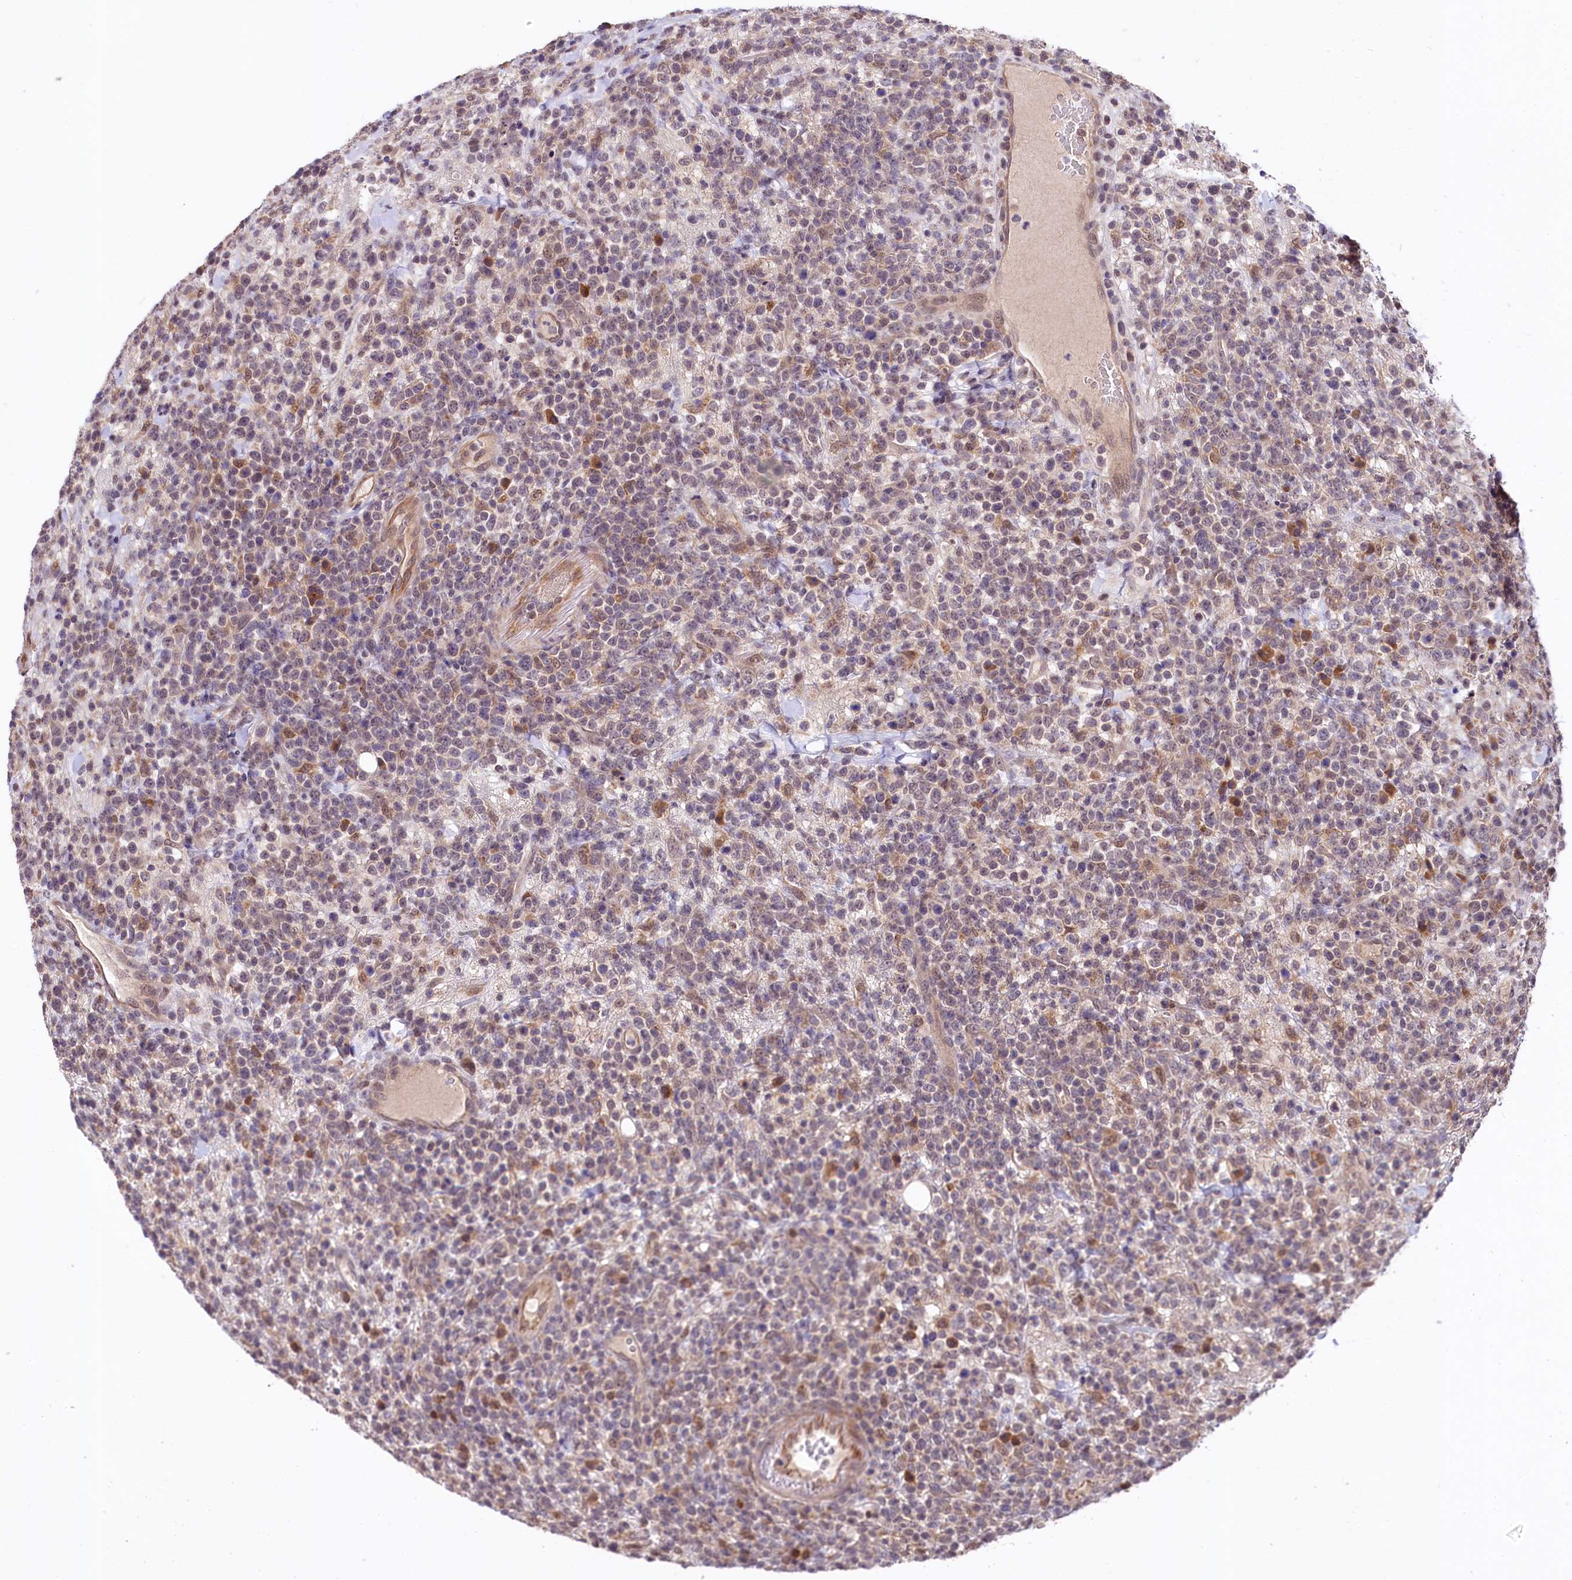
{"staining": {"intensity": "weak", "quantity": "<25%", "location": "nuclear"}, "tissue": "lymphoma", "cell_type": "Tumor cells", "image_type": "cancer", "snomed": [{"axis": "morphology", "description": "Malignant lymphoma, non-Hodgkin's type, High grade"}, {"axis": "topography", "description": "Colon"}], "caption": "A high-resolution histopathology image shows immunohistochemistry staining of malignant lymphoma, non-Hodgkin's type (high-grade), which reveals no significant expression in tumor cells. Brightfield microscopy of immunohistochemistry stained with DAB (brown) and hematoxylin (blue), captured at high magnification.", "gene": "UBE3A", "patient": {"sex": "female", "age": 53}}